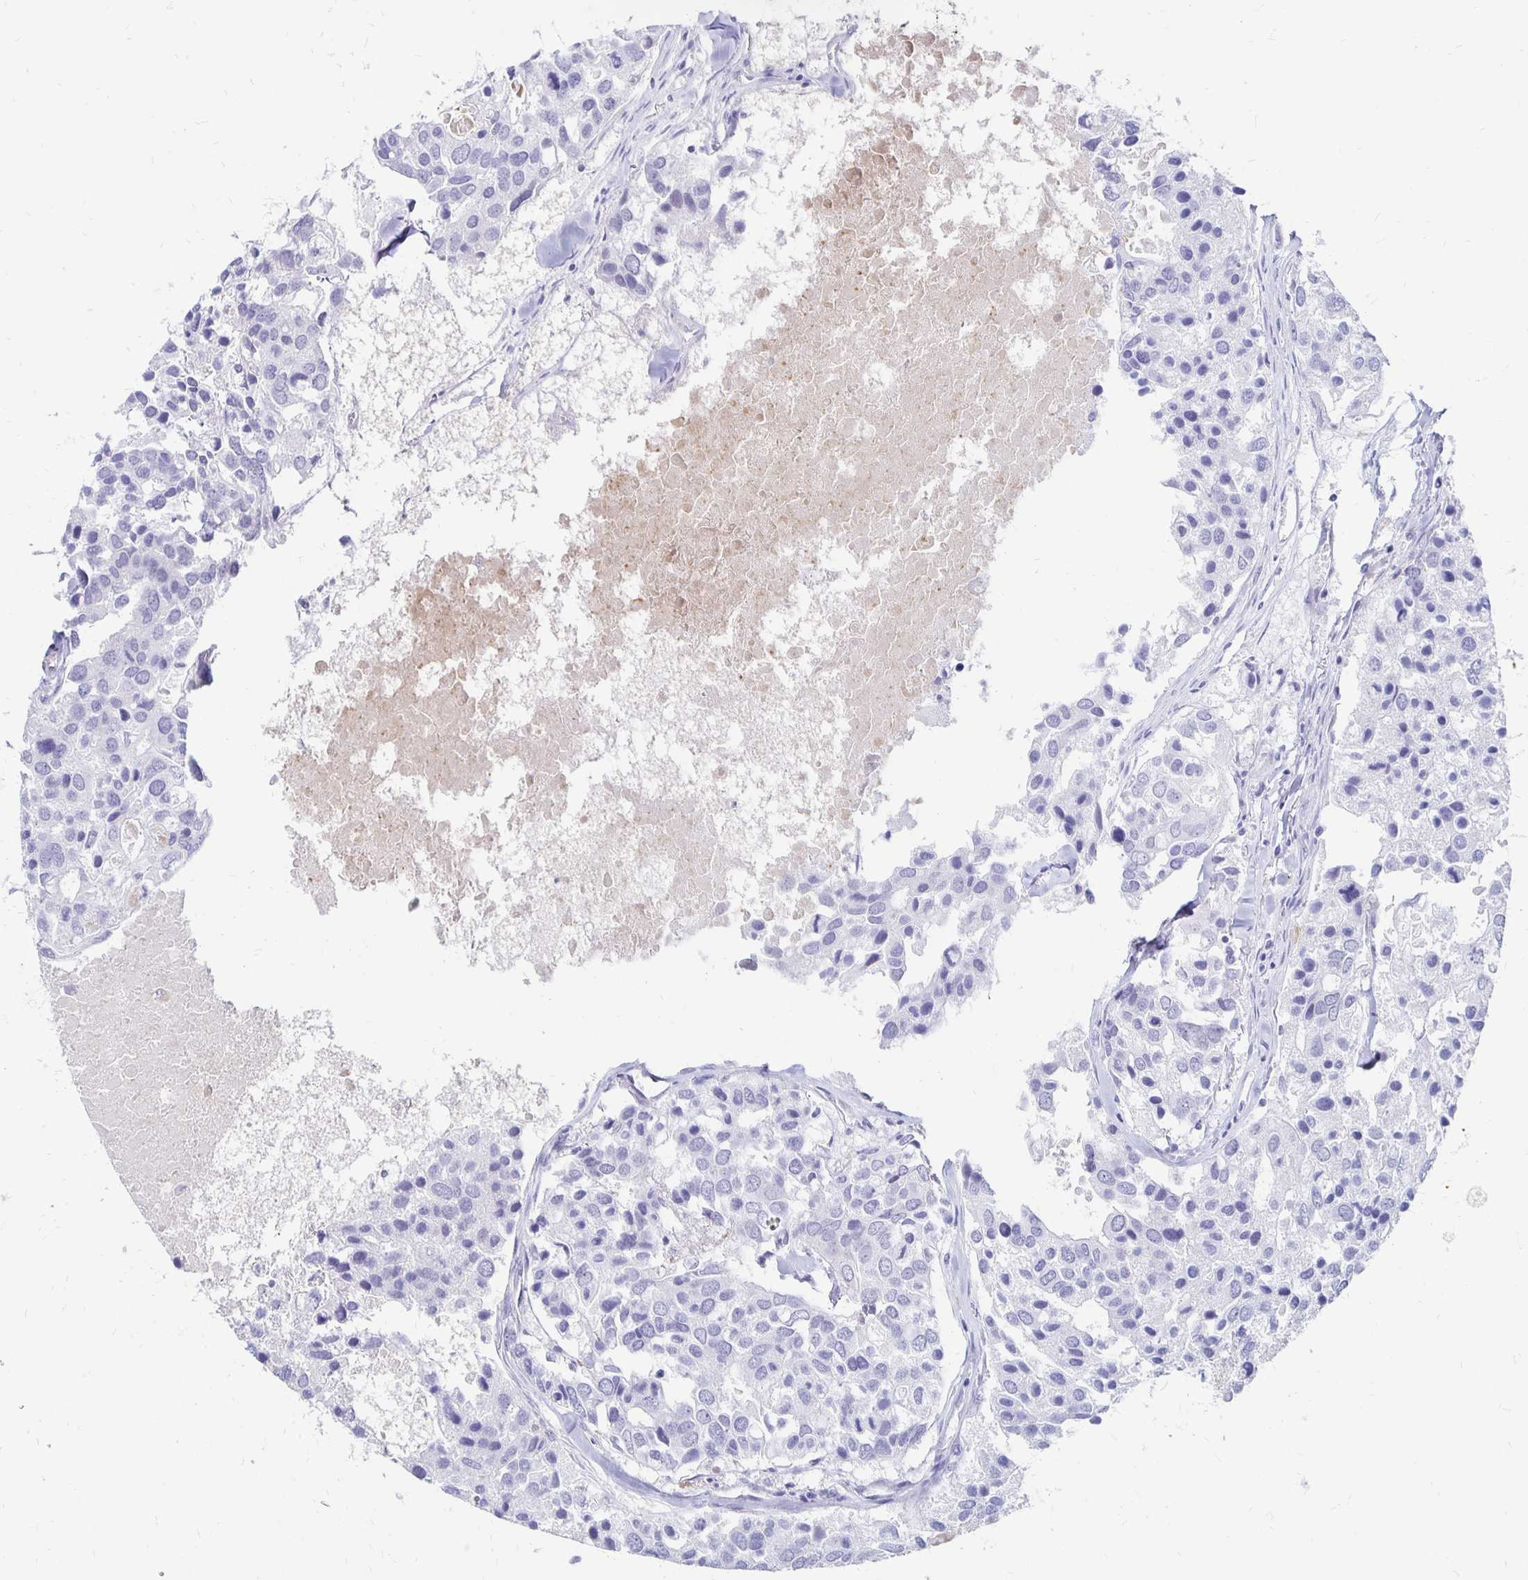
{"staining": {"intensity": "negative", "quantity": "none", "location": "none"}, "tissue": "breast cancer", "cell_type": "Tumor cells", "image_type": "cancer", "snomed": [{"axis": "morphology", "description": "Duct carcinoma"}, {"axis": "topography", "description": "Breast"}], "caption": "Immunohistochemistry micrograph of breast cancer (infiltrating ductal carcinoma) stained for a protein (brown), which reveals no positivity in tumor cells. (Immunohistochemistry, brightfield microscopy, high magnification).", "gene": "SYT2", "patient": {"sex": "female", "age": 83}}